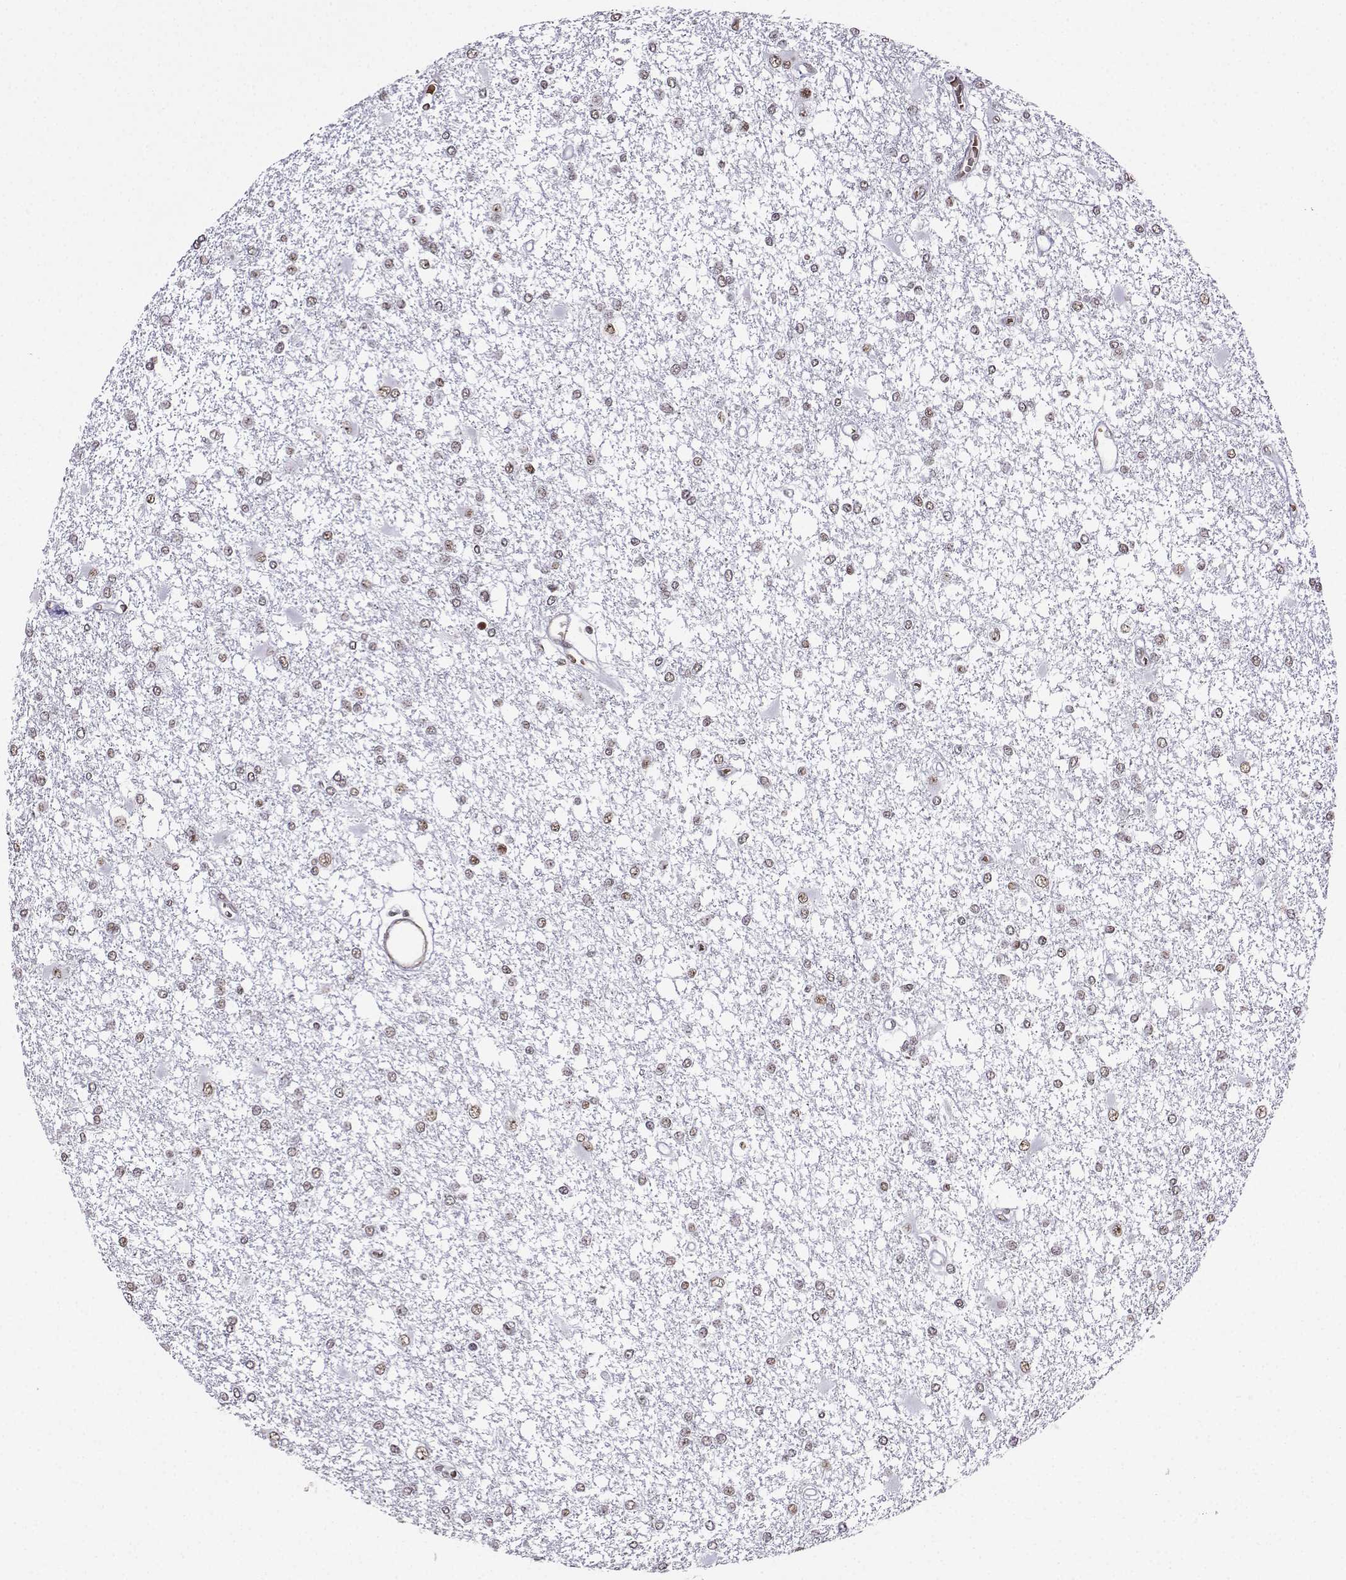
{"staining": {"intensity": "weak", "quantity": "25%-75%", "location": "nuclear"}, "tissue": "glioma", "cell_type": "Tumor cells", "image_type": "cancer", "snomed": [{"axis": "morphology", "description": "Glioma, malignant, High grade"}, {"axis": "topography", "description": "Cerebral cortex"}], "caption": "Tumor cells display weak nuclear staining in about 25%-75% of cells in malignant glioma (high-grade).", "gene": "CCNK", "patient": {"sex": "male", "age": 79}}